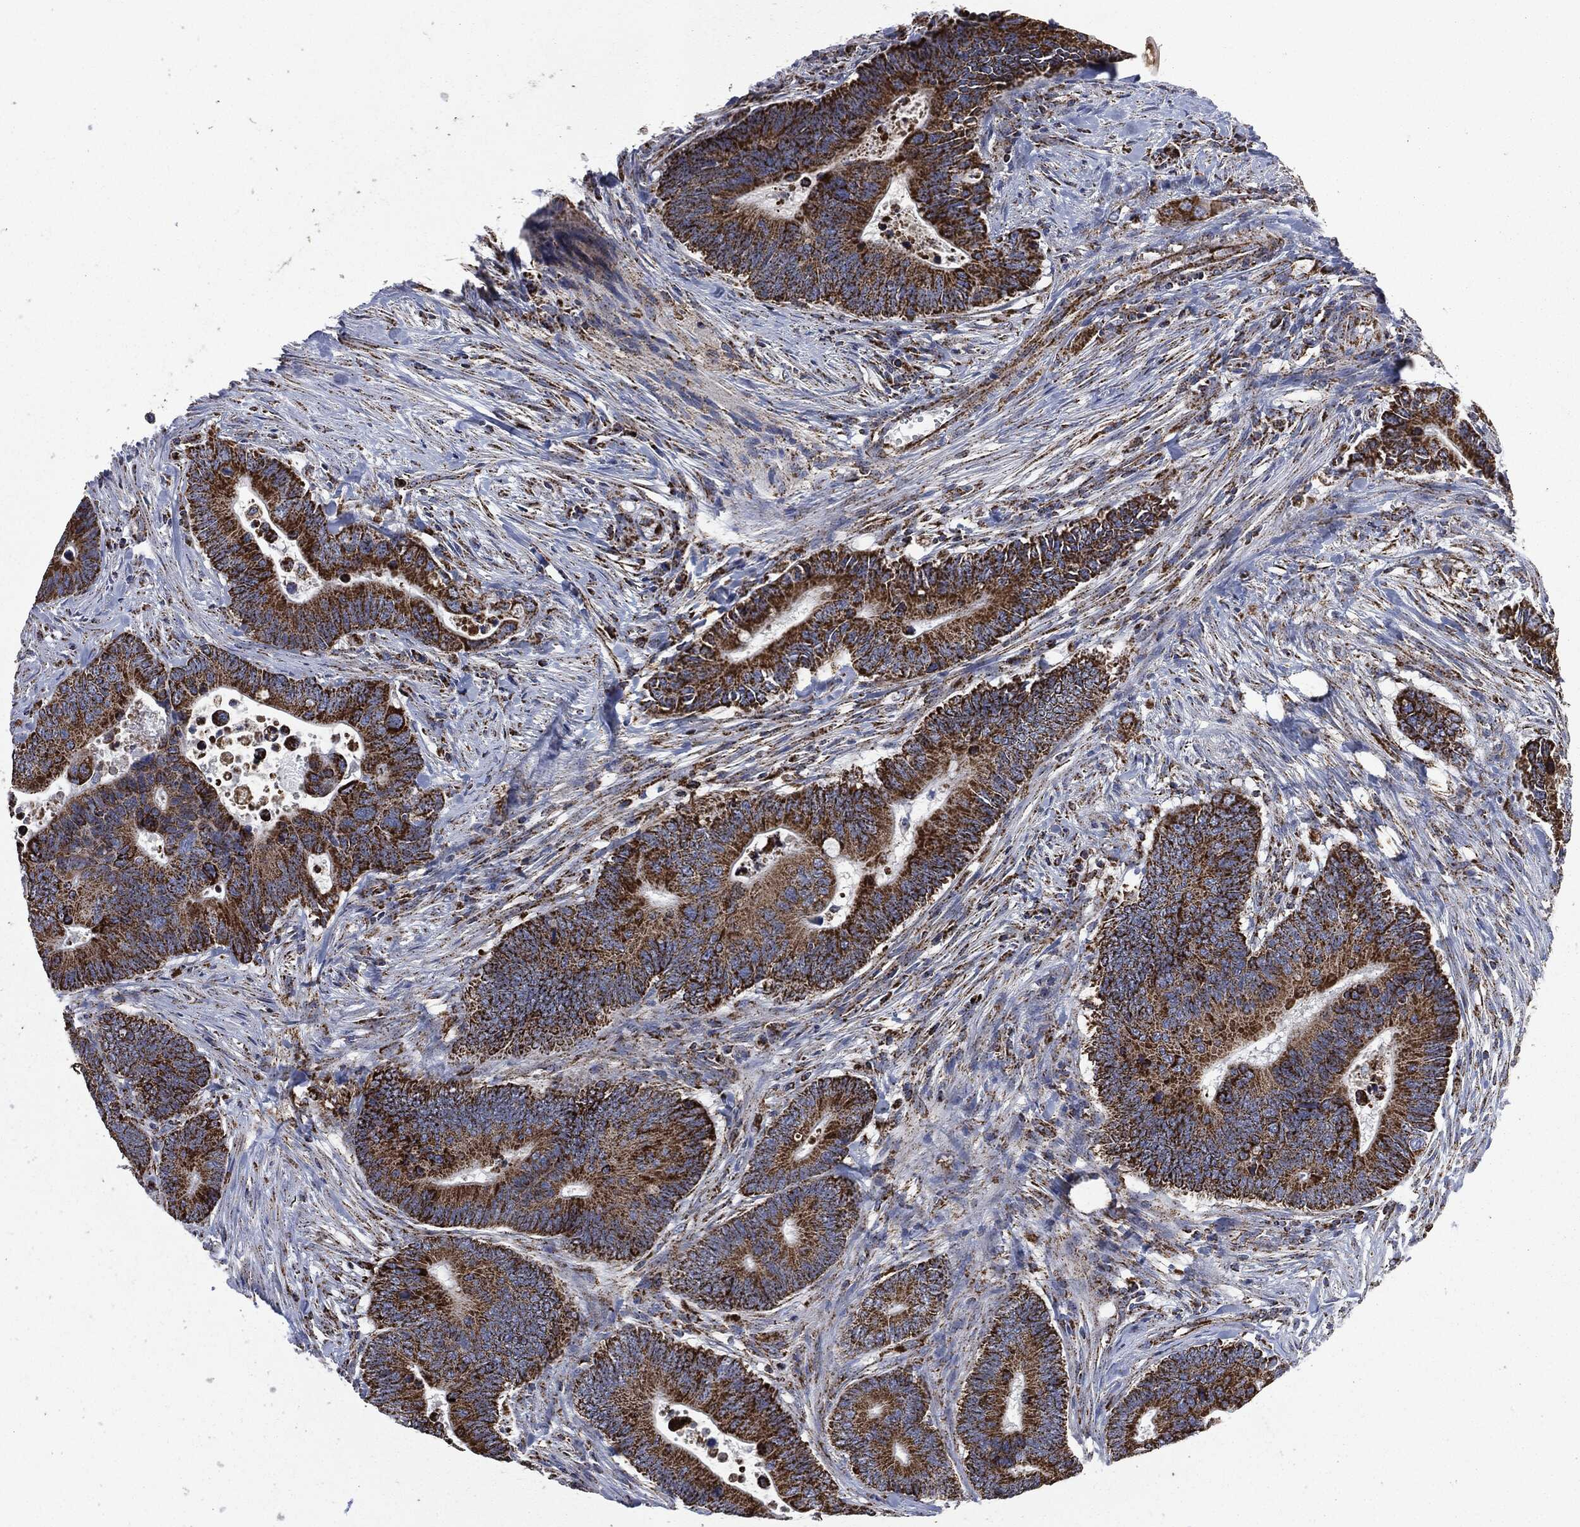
{"staining": {"intensity": "strong", "quantity": ">75%", "location": "cytoplasmic/membranous"}, "tissue": "colorectal cancer", "cell_type": "Tumor cells", "image_type": "cancer", "snomed": [{"axis": "morphology", "description": "Adenocarcinoma, NOS"}, {"axis": "topography", "description": "Colon"}], "caption": "Tumor cells demonstrate high levels of strong cytoplasmic/membranous expression in approximately >75% of cells in human colorectal cancer. (Brightfield microscopy of DAB IHC at high magnification).", "gene": "RYK", "patient": {"sex": "male", "age": 75}}